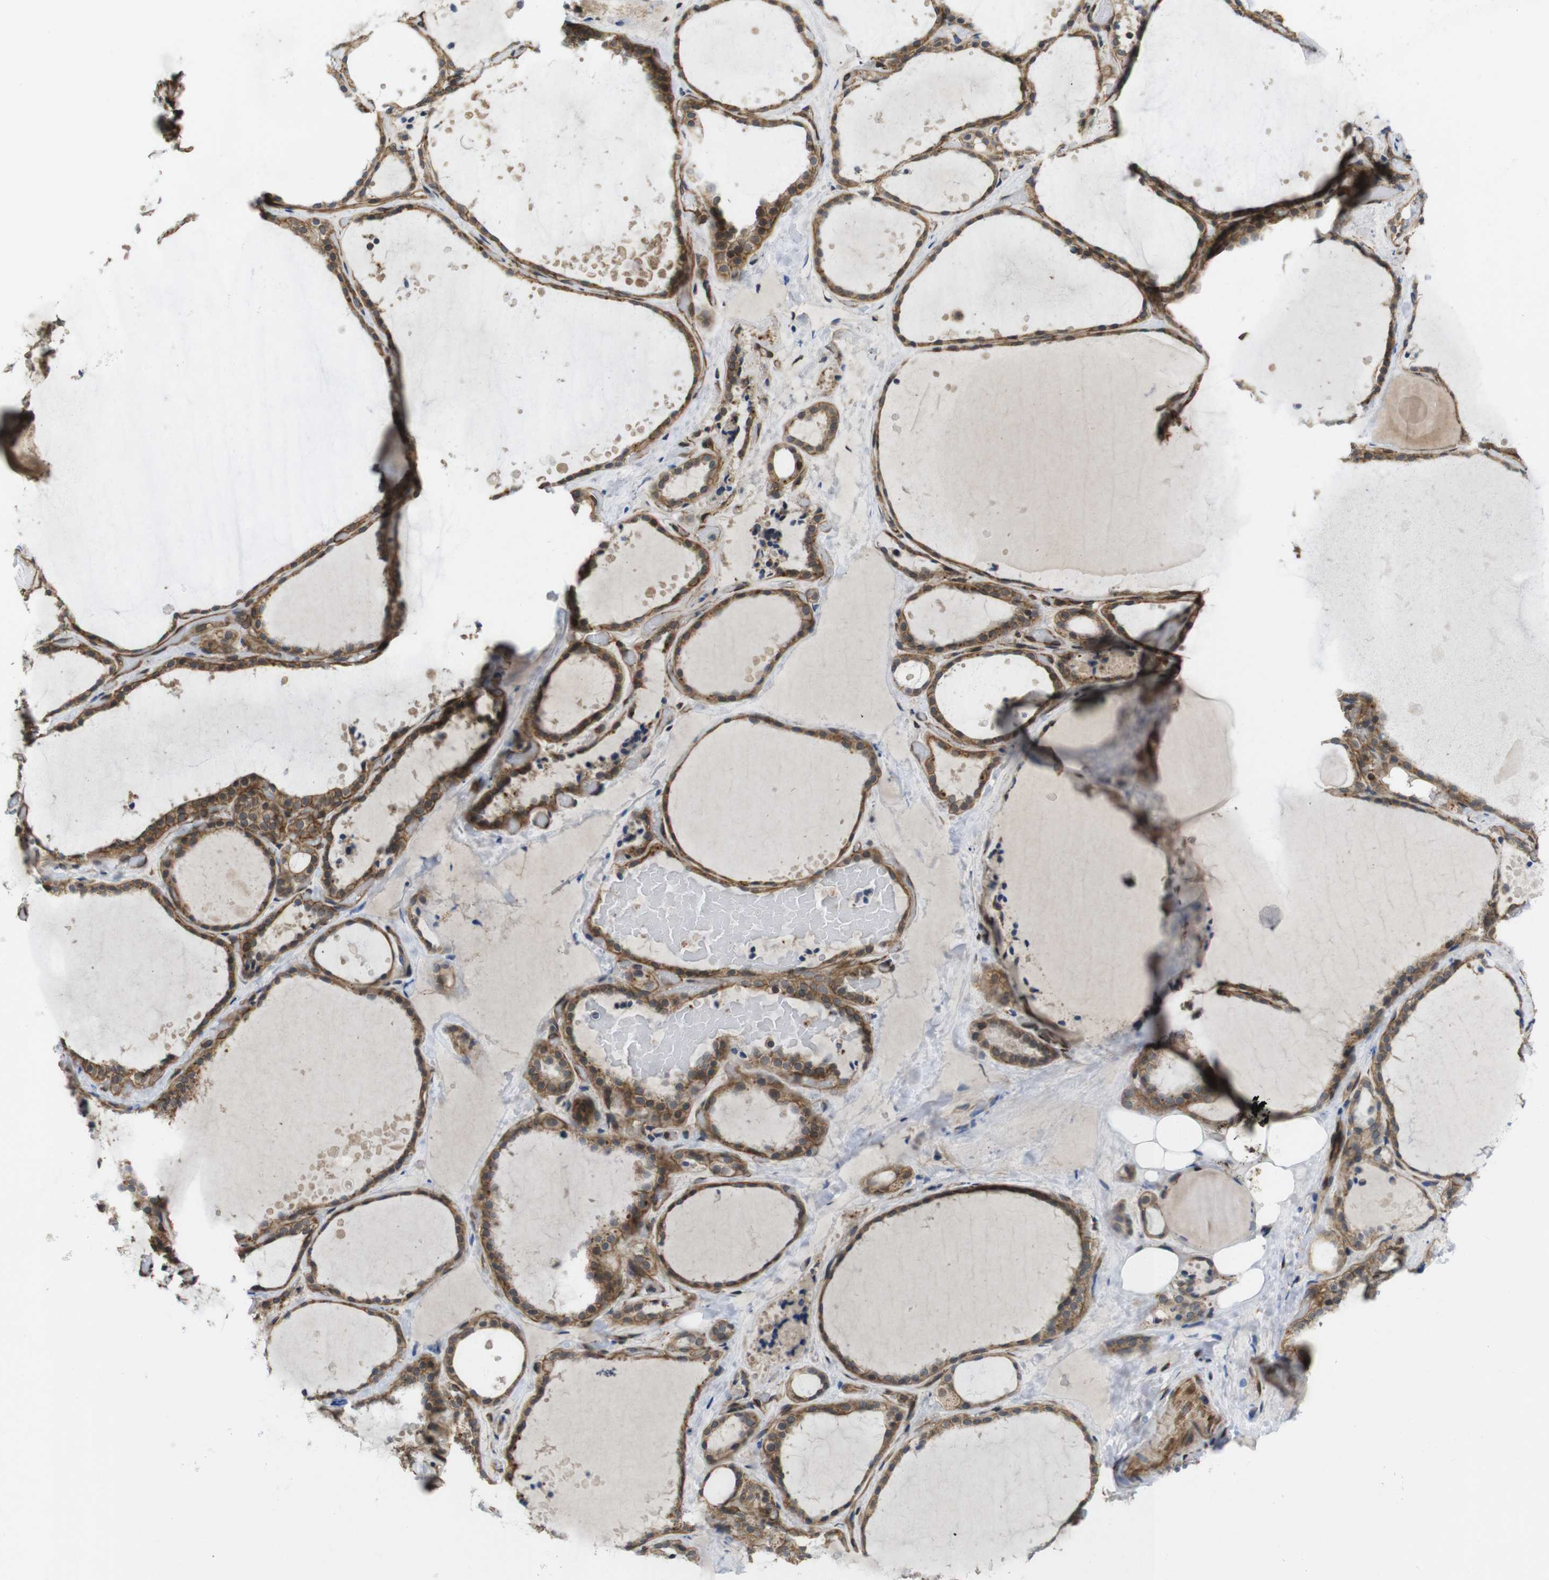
{"staining": {"intensity": "moderate", "quantity": ">75%", "location": "cytoplasmic/membranous"}, "tissue": "thyroid gland", "cell_type": "Glandular cells", "image_type": "normal", "snomed": [{"axis": "morphology", "description": "Normal tissue, NOS"}, {"axis": "topography", "description": "Thyroid gland"}], "caption": "IHC staining of unremarkable thyroid gland, which displays medium levels of moderate cytoplasmic/membranous positivity in approximately >75% of glandular cells indicating moderate cytoplasmic/membranous protein expression. The staining was performed using DAB (3,3'-diaminobenzidine) (brown) for protein detection and nuclei were counterstained in hematoxylin (blue).", "gene": "ZDHHC5", "patient": {"sex": "female", "age": 44}}